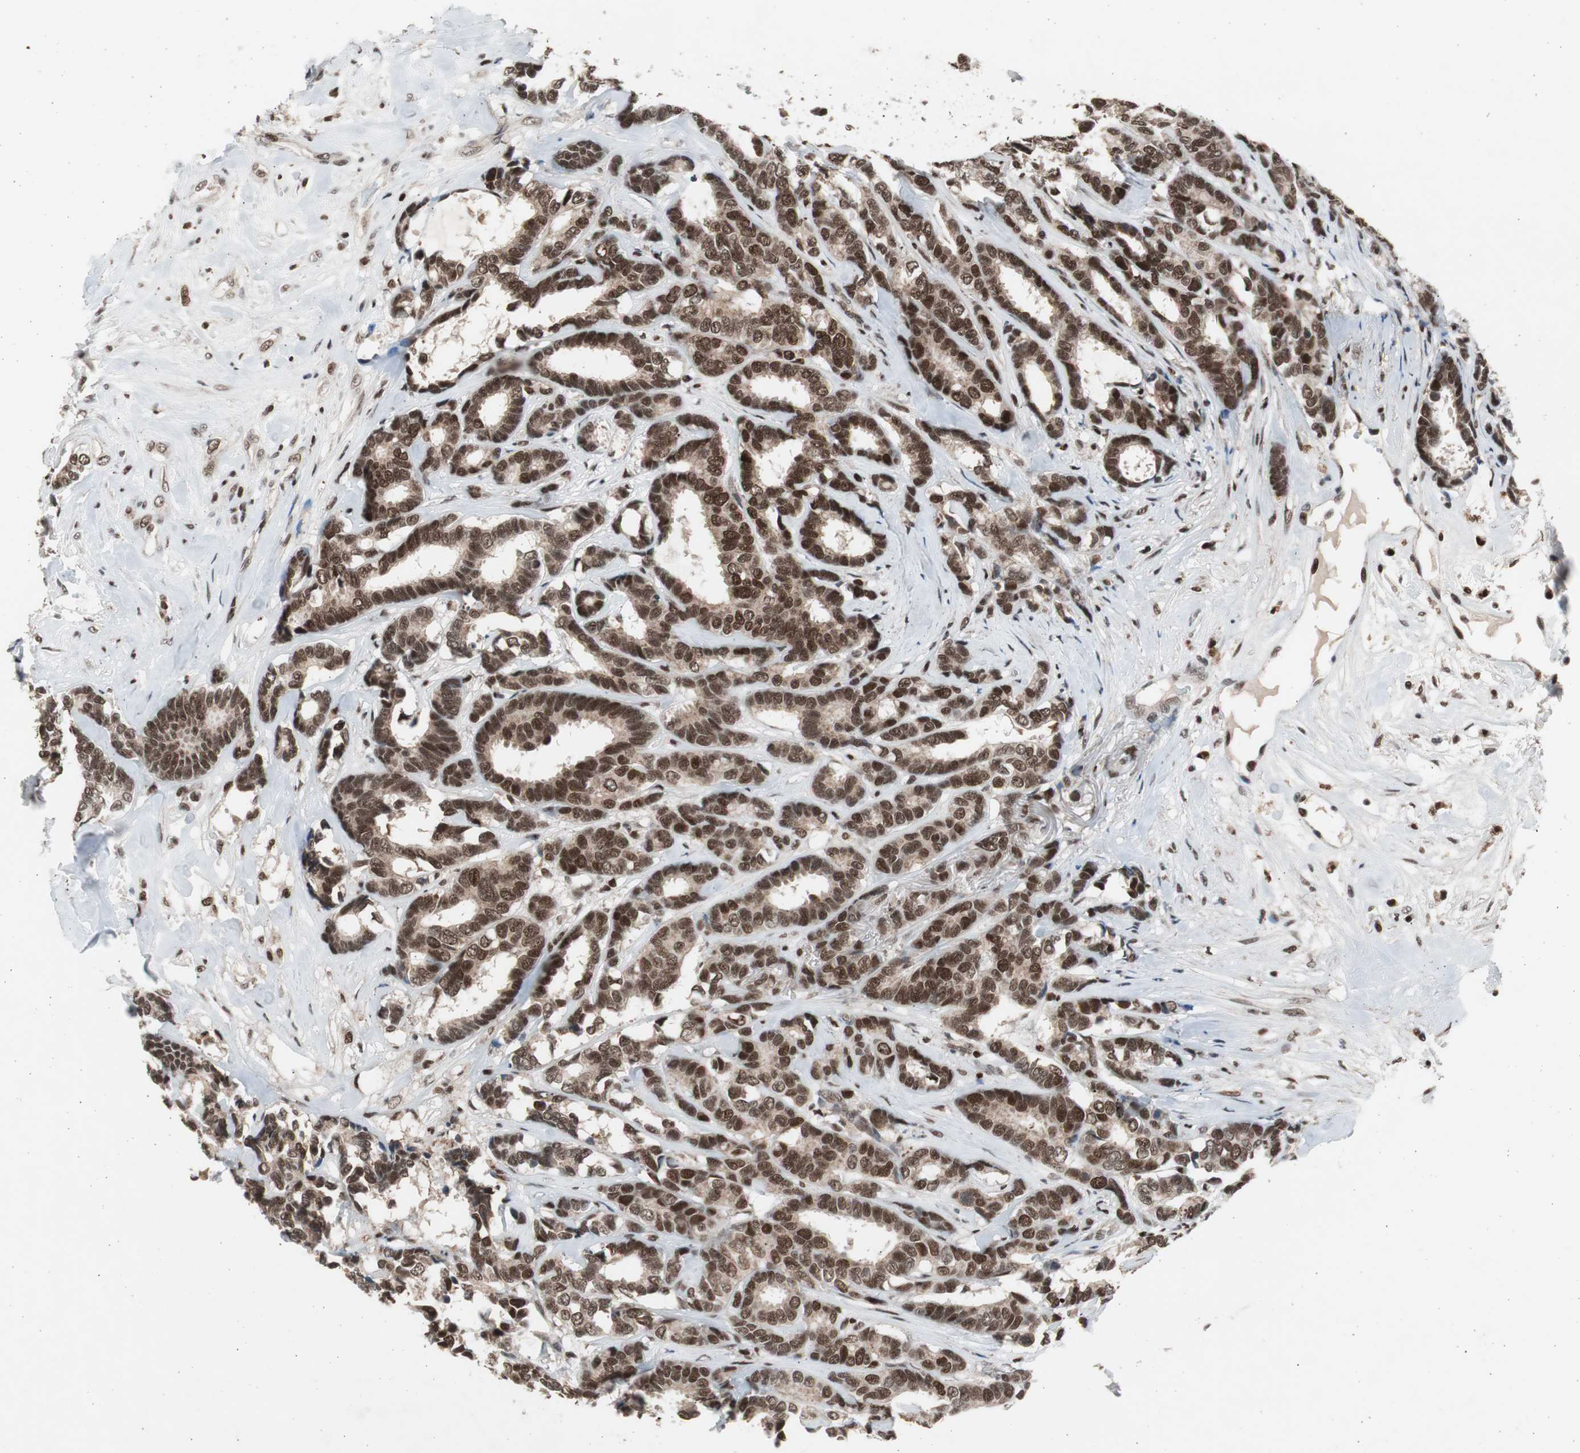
{"staining": {"intensity": "strong", "quantity": ">75%", "location": "nuclear"}, "tissue": "breast cancer", "cell_type": "Tumor cells", "image_type": "cancer", "snomed": [{"axis": "morphology", "description": "Duct carcinoma"}, {"axis": "topography", "description": "Breast"}], "caption": "A high amount of strong nuclear staining is seen in approximately >75% of tumor cells in breast cancer (intraductal carcinoma) tissue. The staining was performed using DAB (3,3'-diaminobenzidine), with brown indicating positive protein expression. Nuclei are stained blue with hematoxylin.", "gene": "RPA1", "patient": {"sex": "female", "age": 87}}